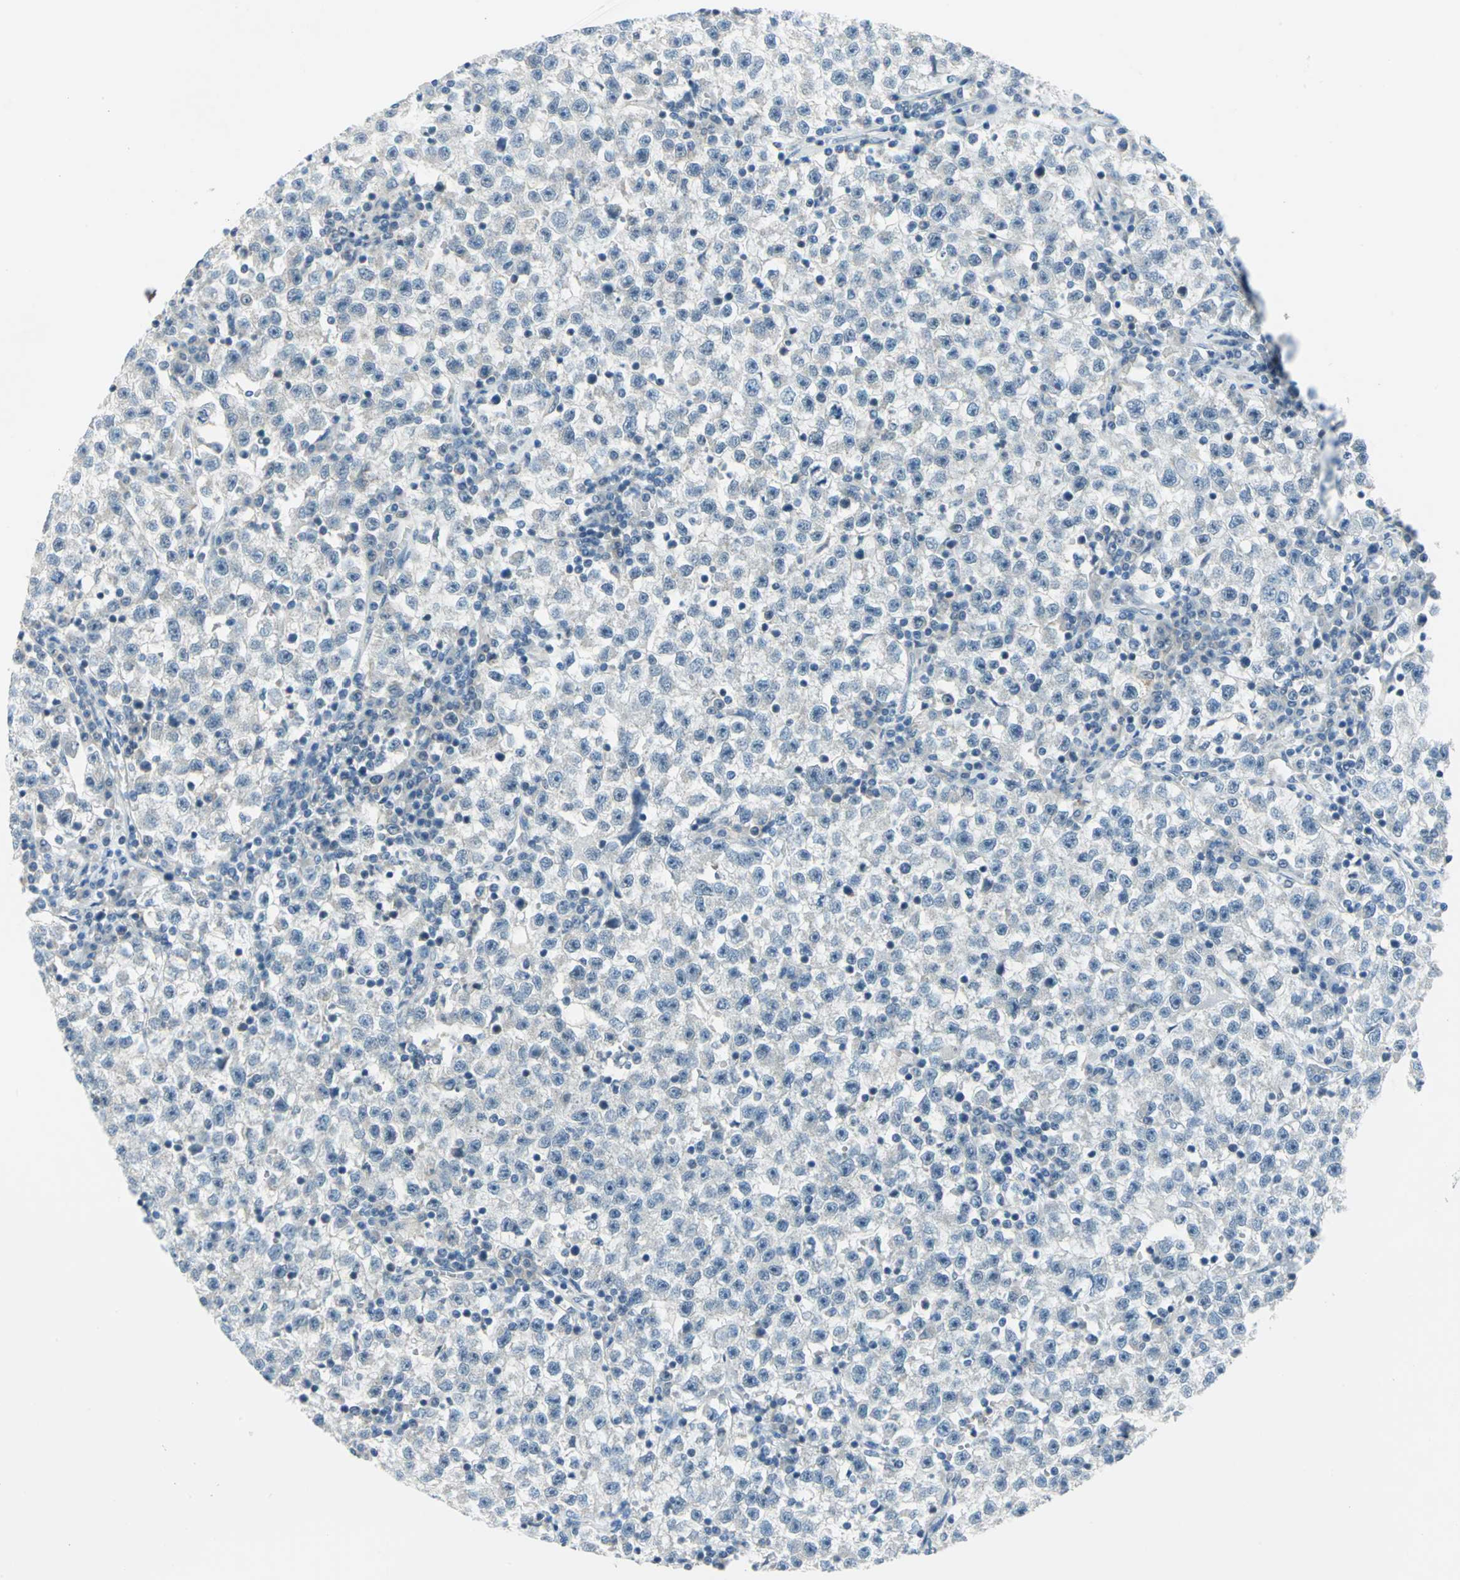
{"staining": {"intensity": "negative", "quantity": "none", "location": "none"}, "tissue": "testis cancer", "cell_type": "Tumor cells", "image_type": "cancer", "snomed": [{"axis": "morphology", "description": "Seminoma, NOS"}, {"axis": "topography", "description": "Testis"}], "caption": "A histopathology image of testis cancer (seminoma) stained for a protein exhibits no brown staining in tumor cells.", "gene": "PIN1", "patient": {"sex": "male", "age": 22}}